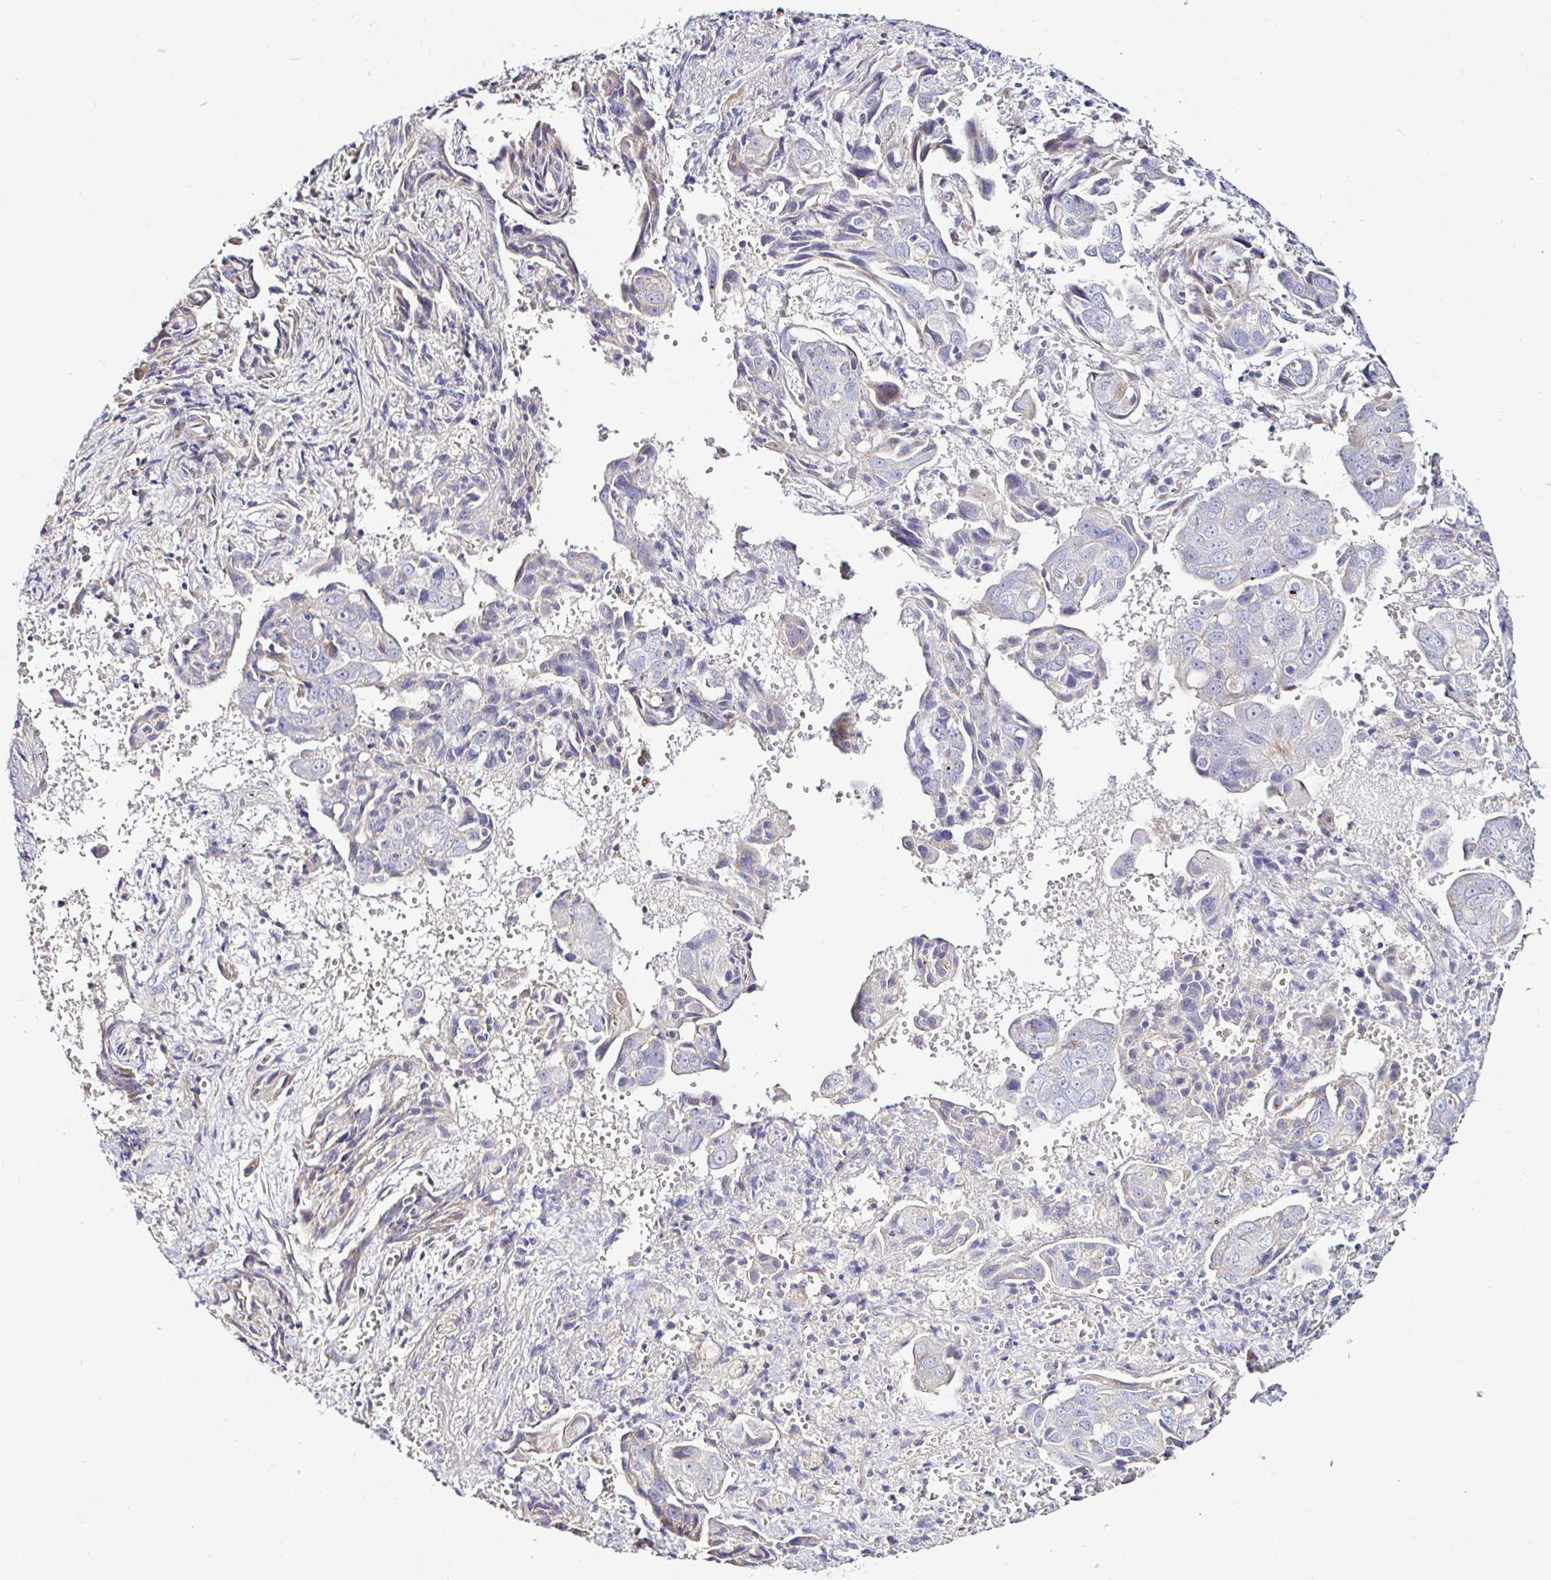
{"staining": {"intensity": "negative", "quantity": "none", "location": "none"}, "tissue": "ovarian cancer", "cell_type": "Tumor cells", "image_type": "cancer", "snomed": [{"axis": "morphology", "description": "Carcinoma, endometroid"}, {"axis": "topography", "description": "Ovary"}], "caption": "This is an immunohistochemistry histopathology image of human endometroid carcinoma (ovarian). There is no expression in tumor cells.", "gene": "GALNS", "patient": {"sex": "female", "age": 70}}